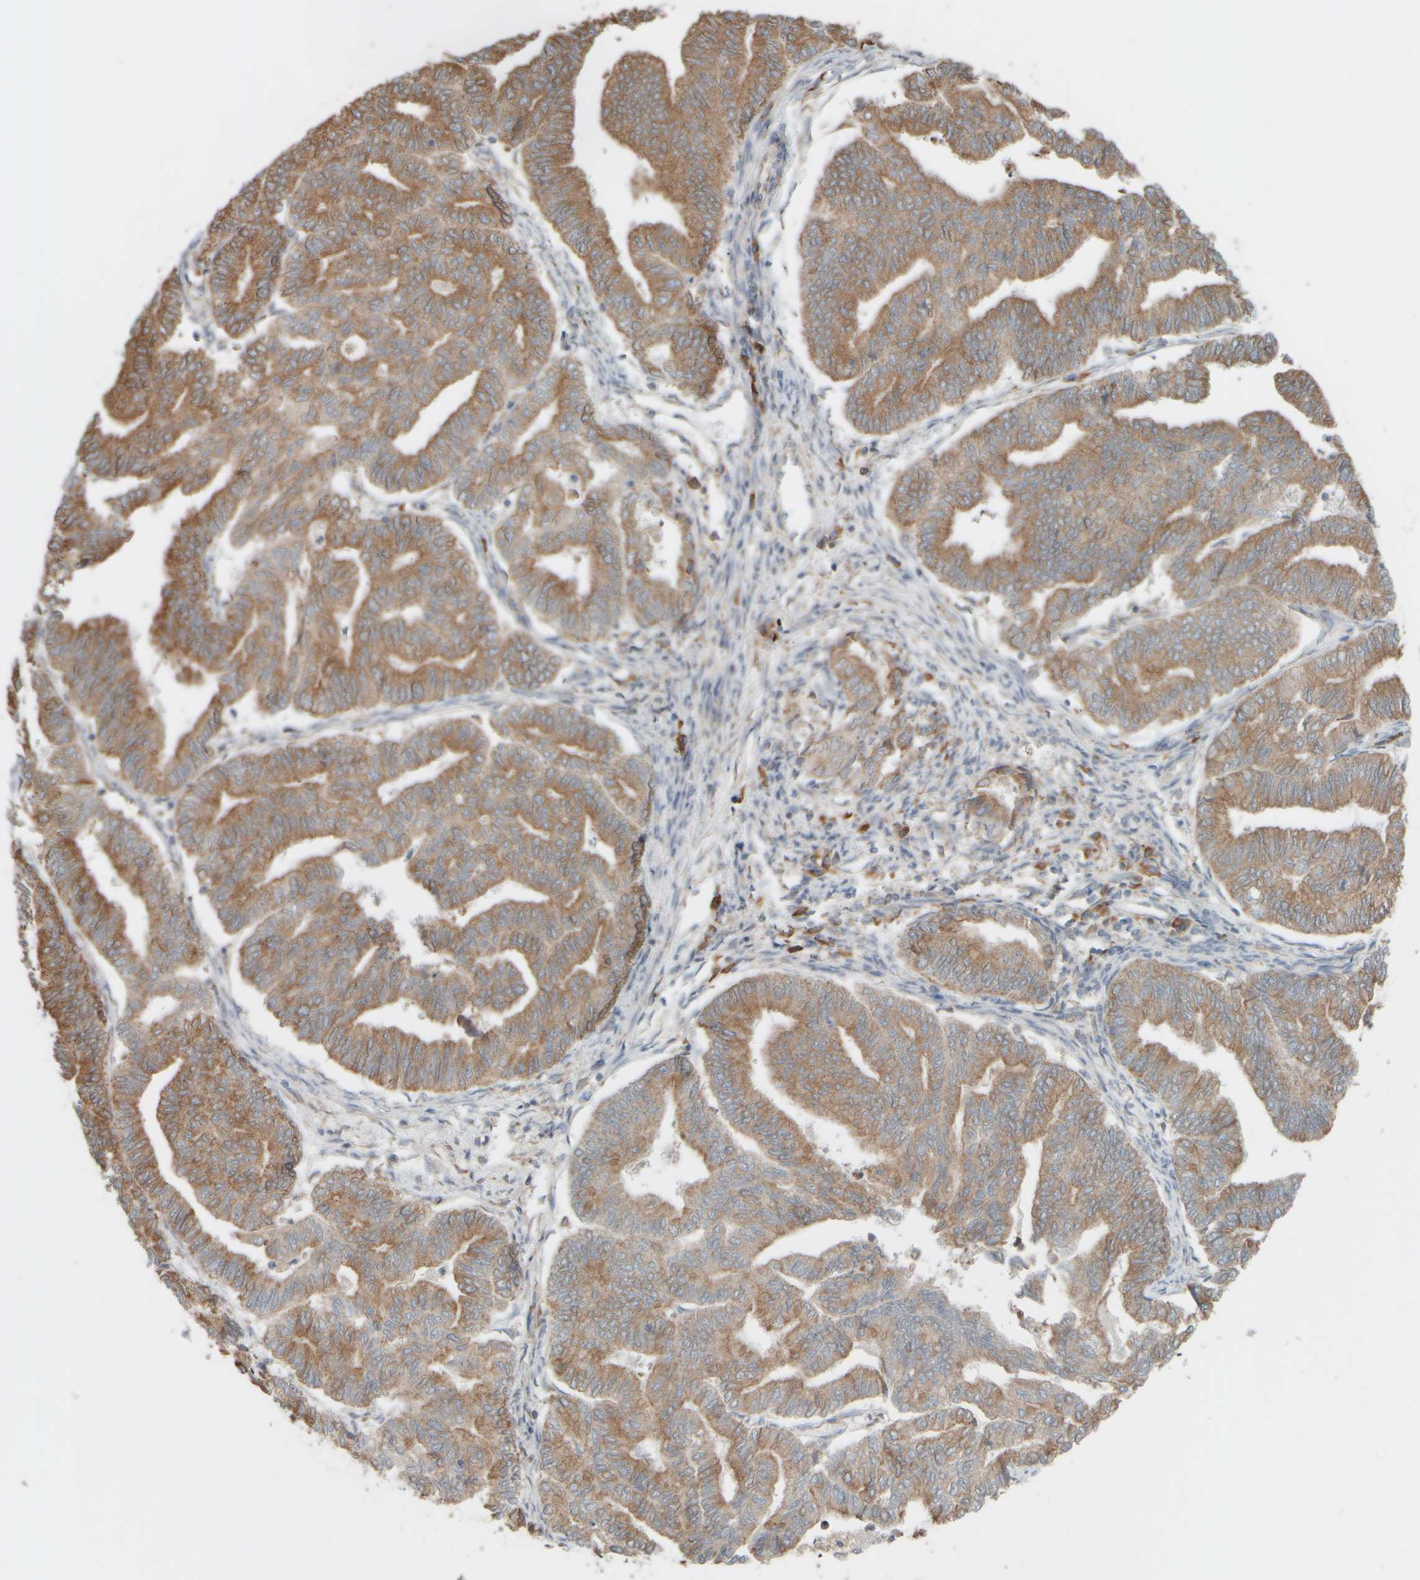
{"staining": {"intensity": "moderate", "quantity": ">75%", "location": "cytoplasmic/membranous"}, "tissue": "endometrial cancer", "cell_type": "Tumor cells", "image_type": "cancer", "snomed": [{"axis": "morphology", "description": "Adenocarcinoma, NOS"}, {"axis": "topography", "description": "Endometrium"}], "caption": "High-magnification brightfield microscopy of endometrial cancer stained with DAB (3,3'-diaminobenzidine) (brown) and counterstained with hematoxylin (blue). tumor cells exhibit moderate cytoplasmic/membranous staining is present in about>75% of cells.", "gene": "EIF2B3", "patient": {"sex": "female", "age": 79}}